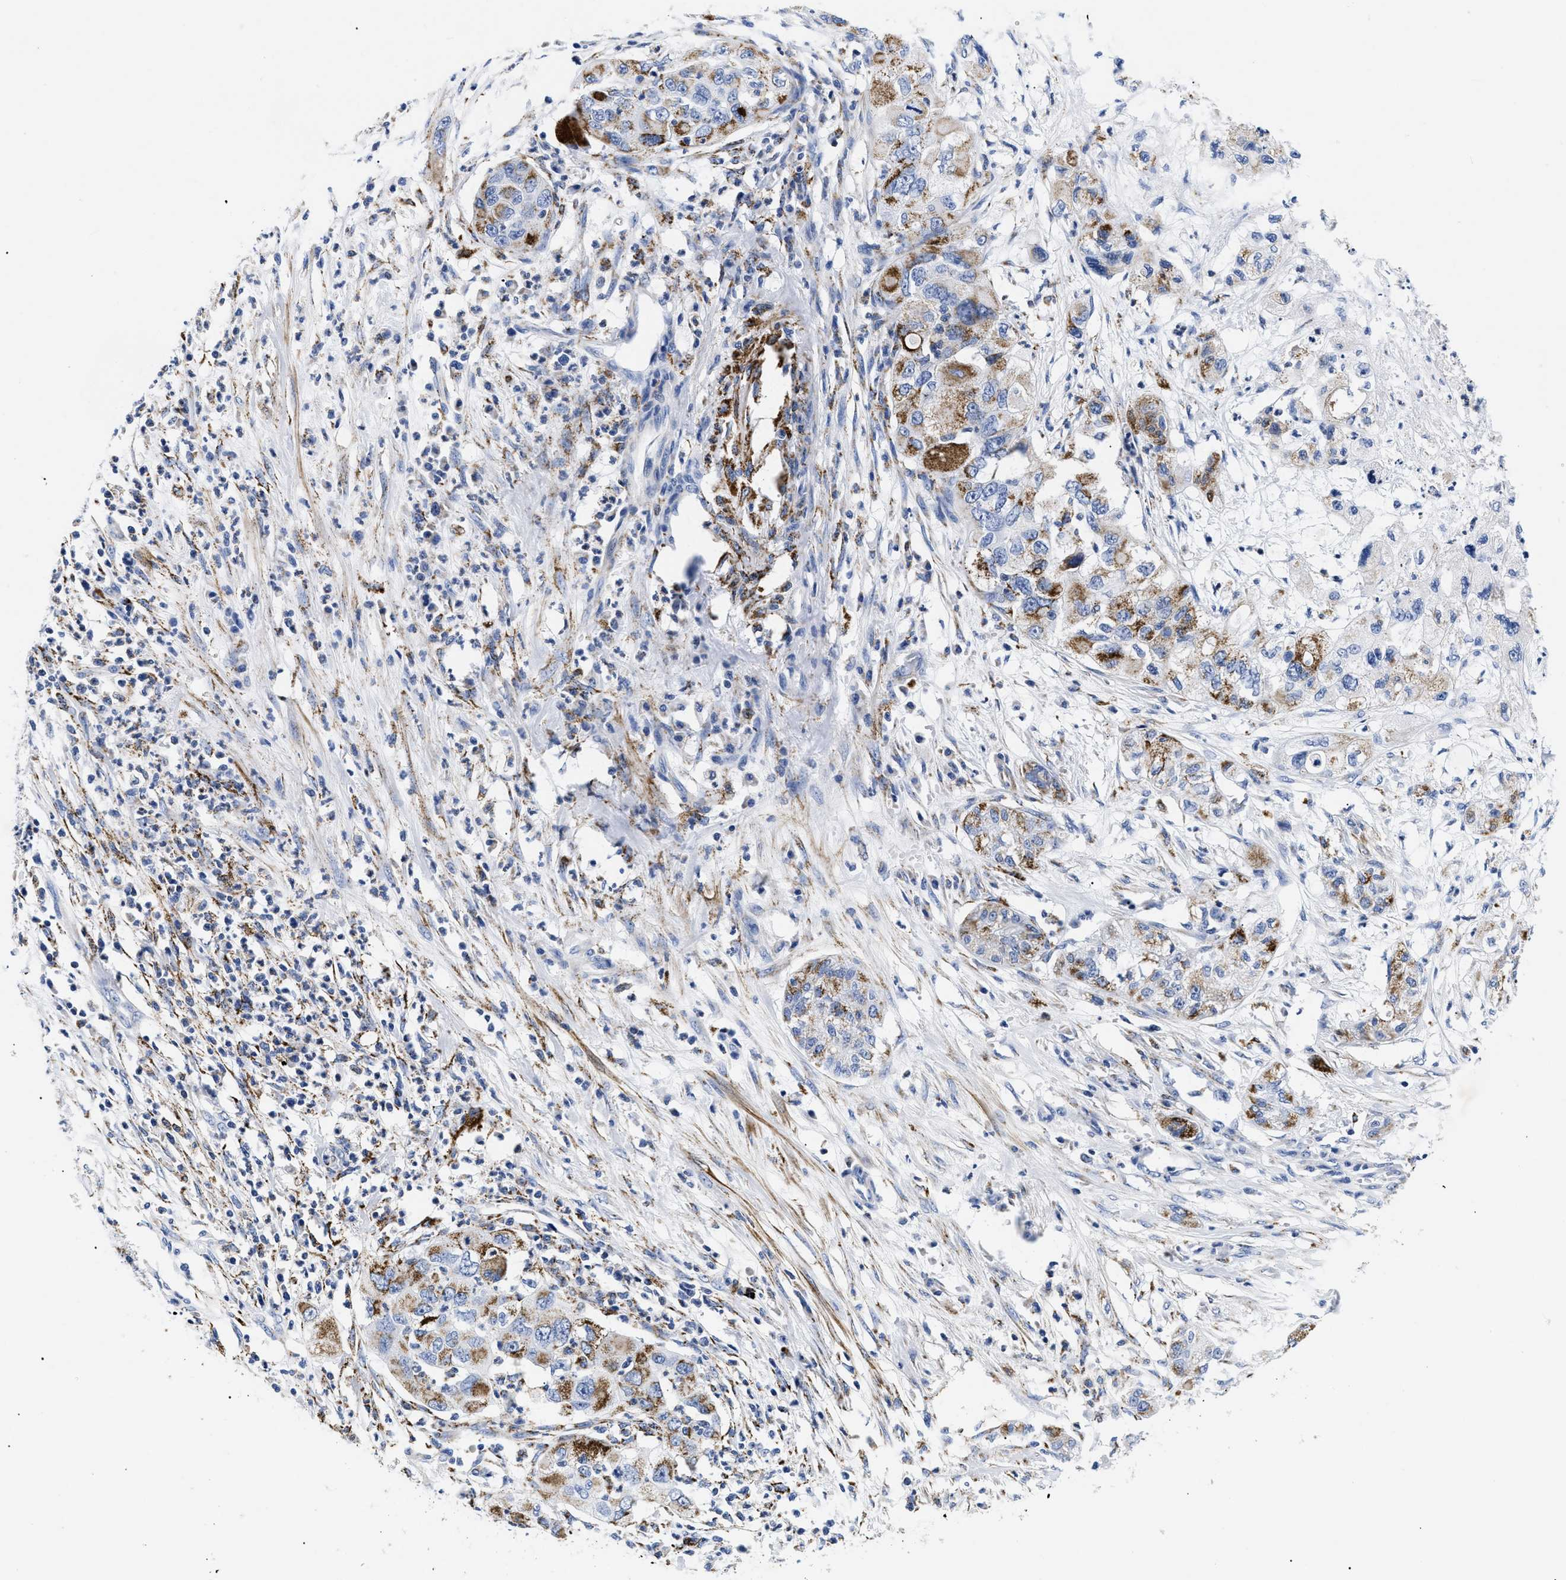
{"staining": {"intensity": "moderate", "quantity": "25%-75%", "location": "cytoplasmic/membranous"}, "tissue": "pancreatic cancer", "cell_type": "Tumor cells", "image_type": "cancer", "snomed": [{"axis": "morphology", "description": "Adenocarcinoma, NOS"}, {"axis": "topography", "description": "Pancreas"}], "caption": "Pancreatic cancer tissue displays moderate cytoplasmic/membranous staining in about 25%-75% of tumor cells, visualized by immunohistochemistry.", "gene": "GPR149", "patient": {"sex": "female", "age": 78}}